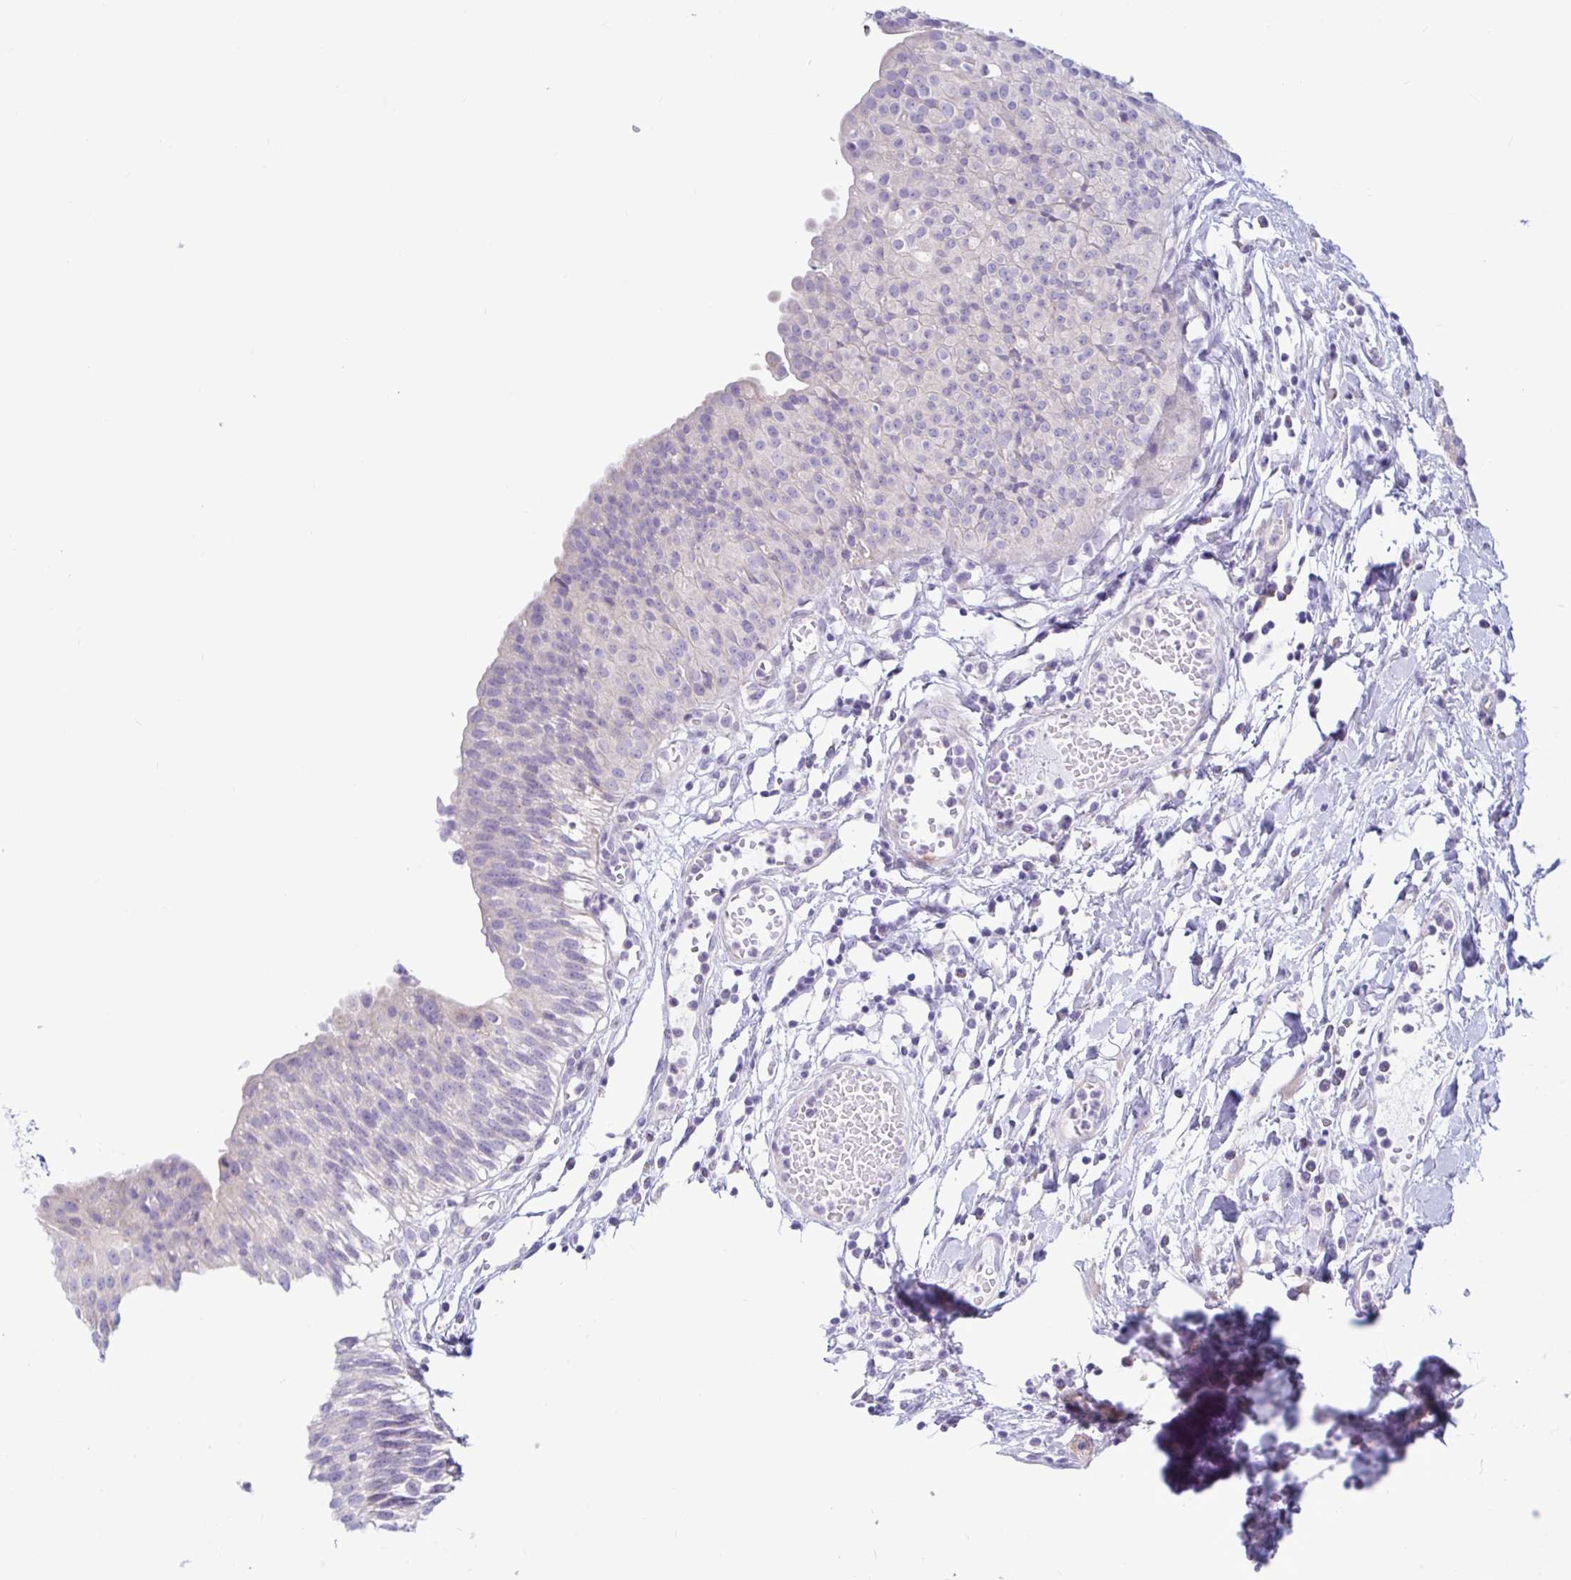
{"staining": {"intensity": "weak", "quantity": "<25%", "location": "cytoplasmic/membranous"}, "tissue": "urinary bladder", "cell_type": "Urothelial cells", "image_type": "normal", "snomed": [{"axis": "morphology", "description": "Normal tissue, NOS"}, {"axis": "topography", "description": "Urinary bladder"}], "caption": "DAB immunohistochemical staining of unremarkable human urinary bladder shows no significant positivity in urothelial cells.", "gene": "TNNI2", "patient": {"sex": "male", "age": 64}}